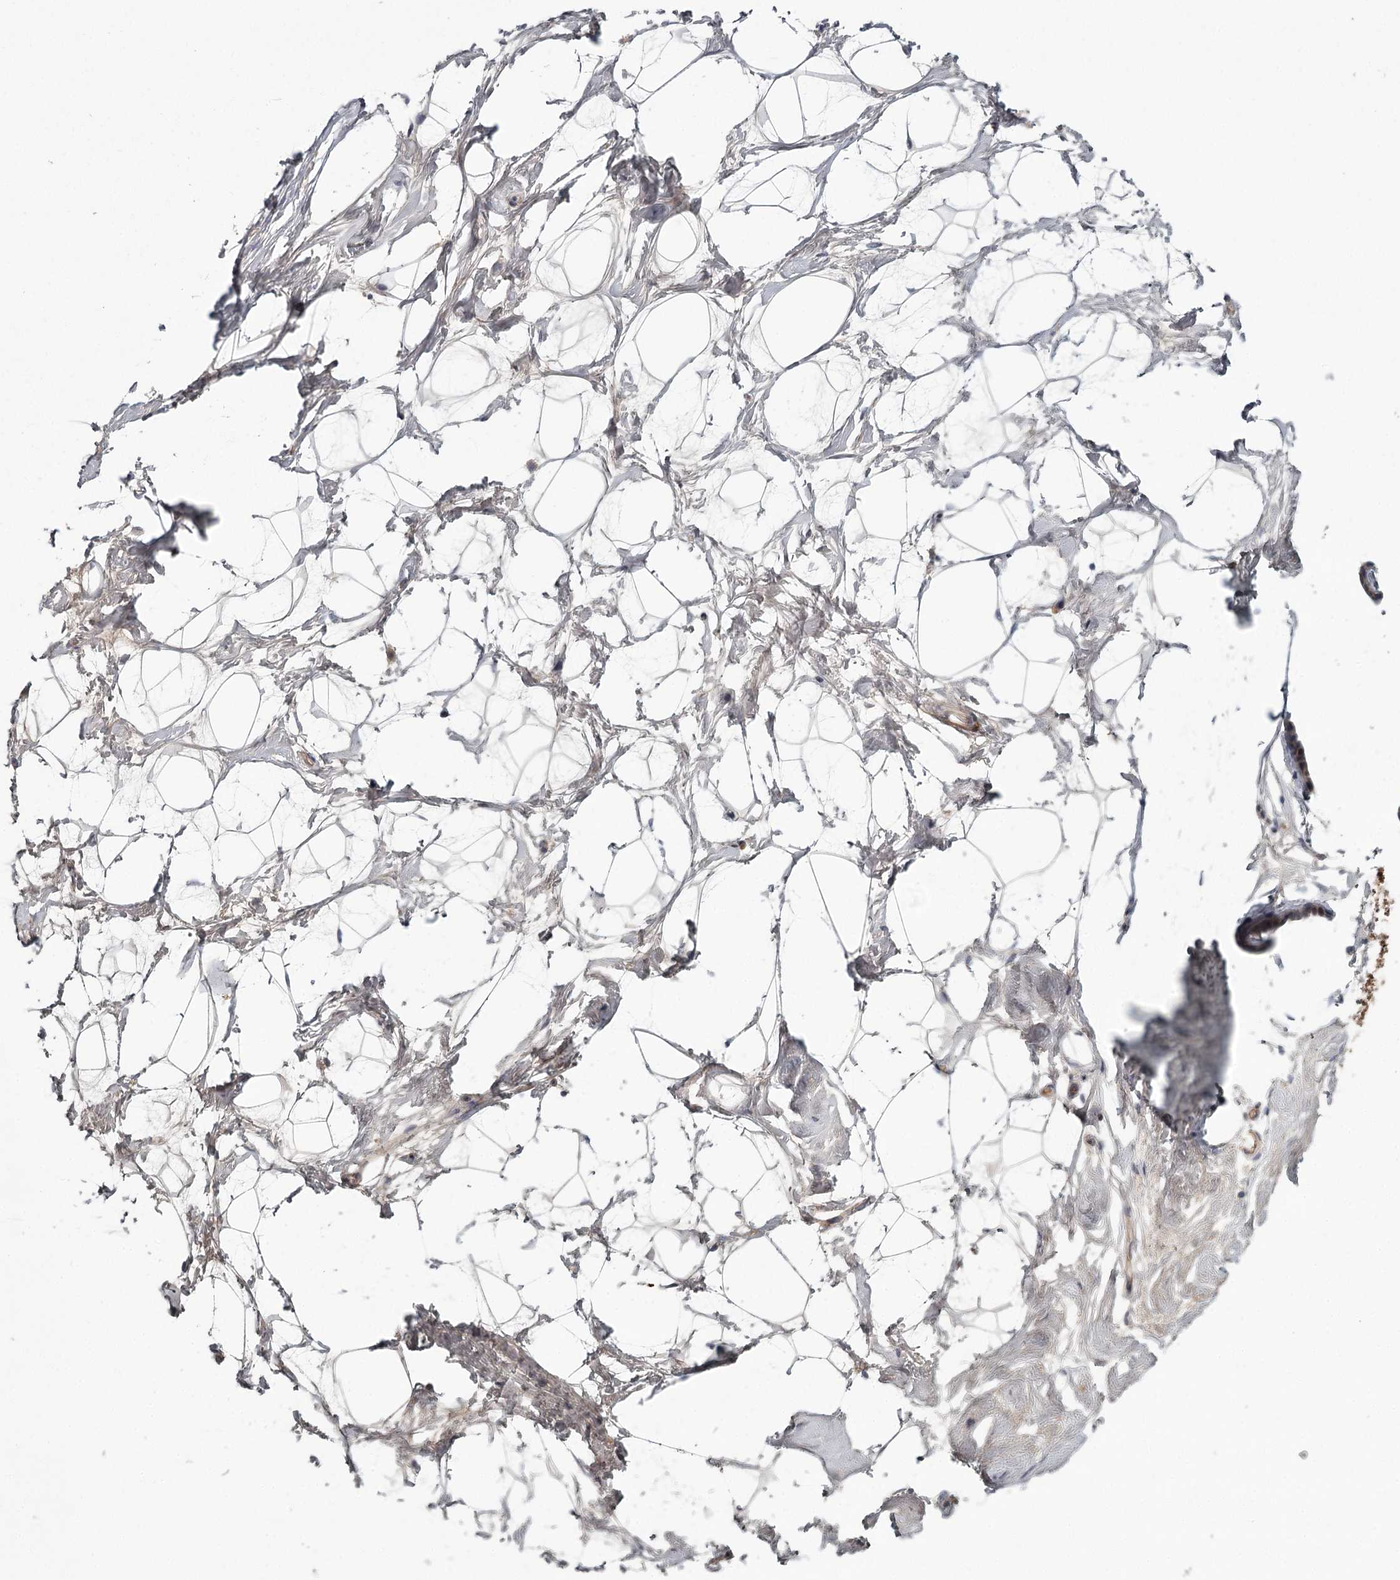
{"staining": {"intensity": "negative", "quantity": "none", "location": "none"}, "tissue": "breast", "cell_type": "Adipocytes", "image_type": "normal", "snomed": [{"axis": "morphology", "description": "Normal tissue, NOS"}, {"axis": "morphology", "description": "Adenoma, NOS"}, {"axis": "topography", "description": "Breast"}], "caption": "Photomicrograph shows no protein positivity in adipocytes of normal breast. (IHC, brightfield microscopy, high magnification).", "gene": "DHRS9", "patient": {"sex": "female", "age": 23}}